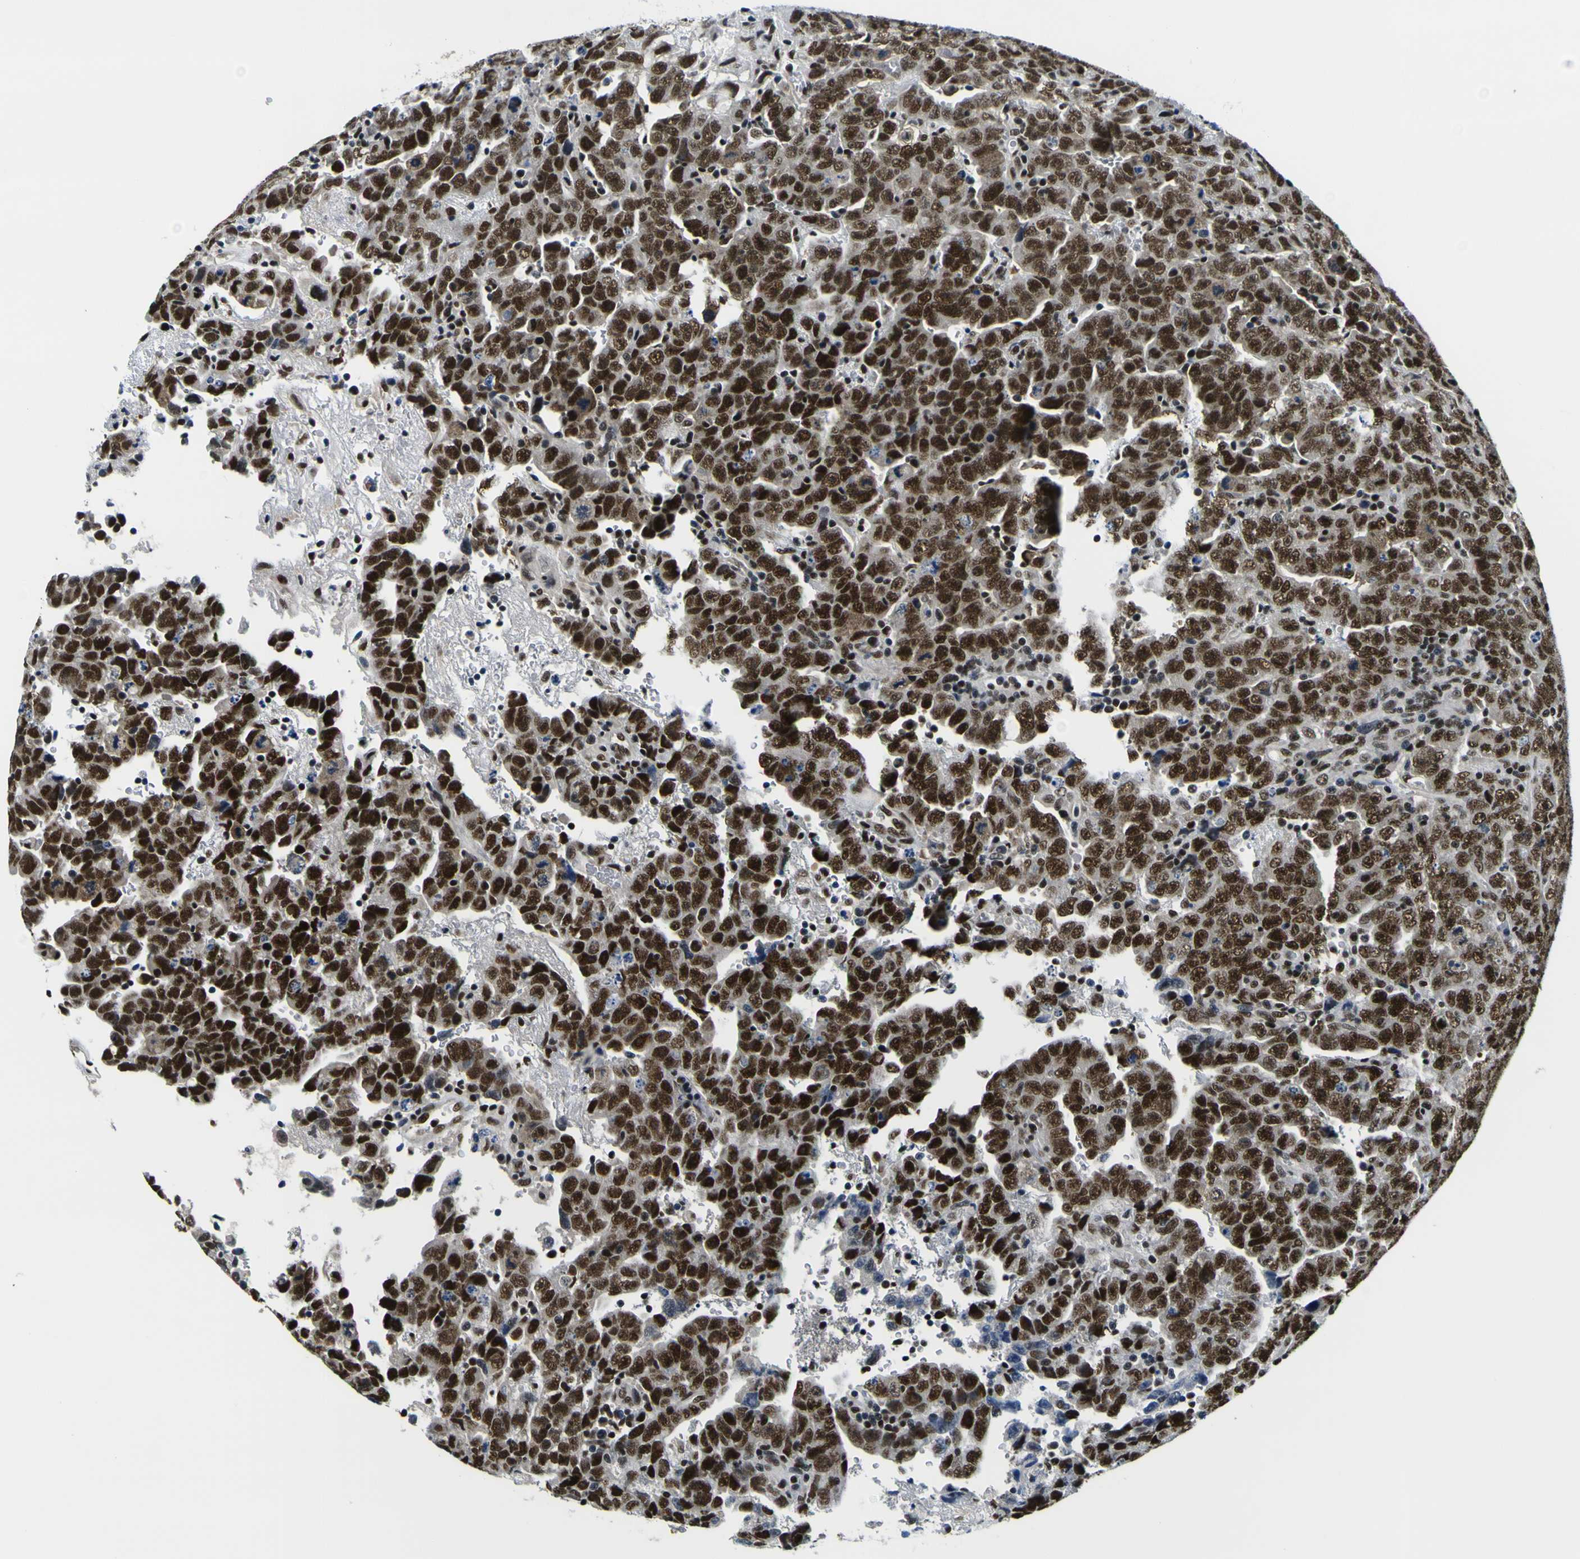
{"staining": {"intensity": "strong", "quantity": ">75%", "location": "nuclear"}, "tissue": "testis cancer", "cell_type": "Tumor cells", "image_type": "cancer", "snomed": [{"axis": "morphology", "description": "Carcinoma, Embryonal, NOS"}, {"axis": "topography", "description": "Testis"}], "caption": "Testis embryonal carcinoma stained with immunohistochemistry (IHC) demonstrates strong nuclear positivity in approximately >75% of tumor cells.", "gene": "SP1", "patient": {"sex": "male", "age": 28}}